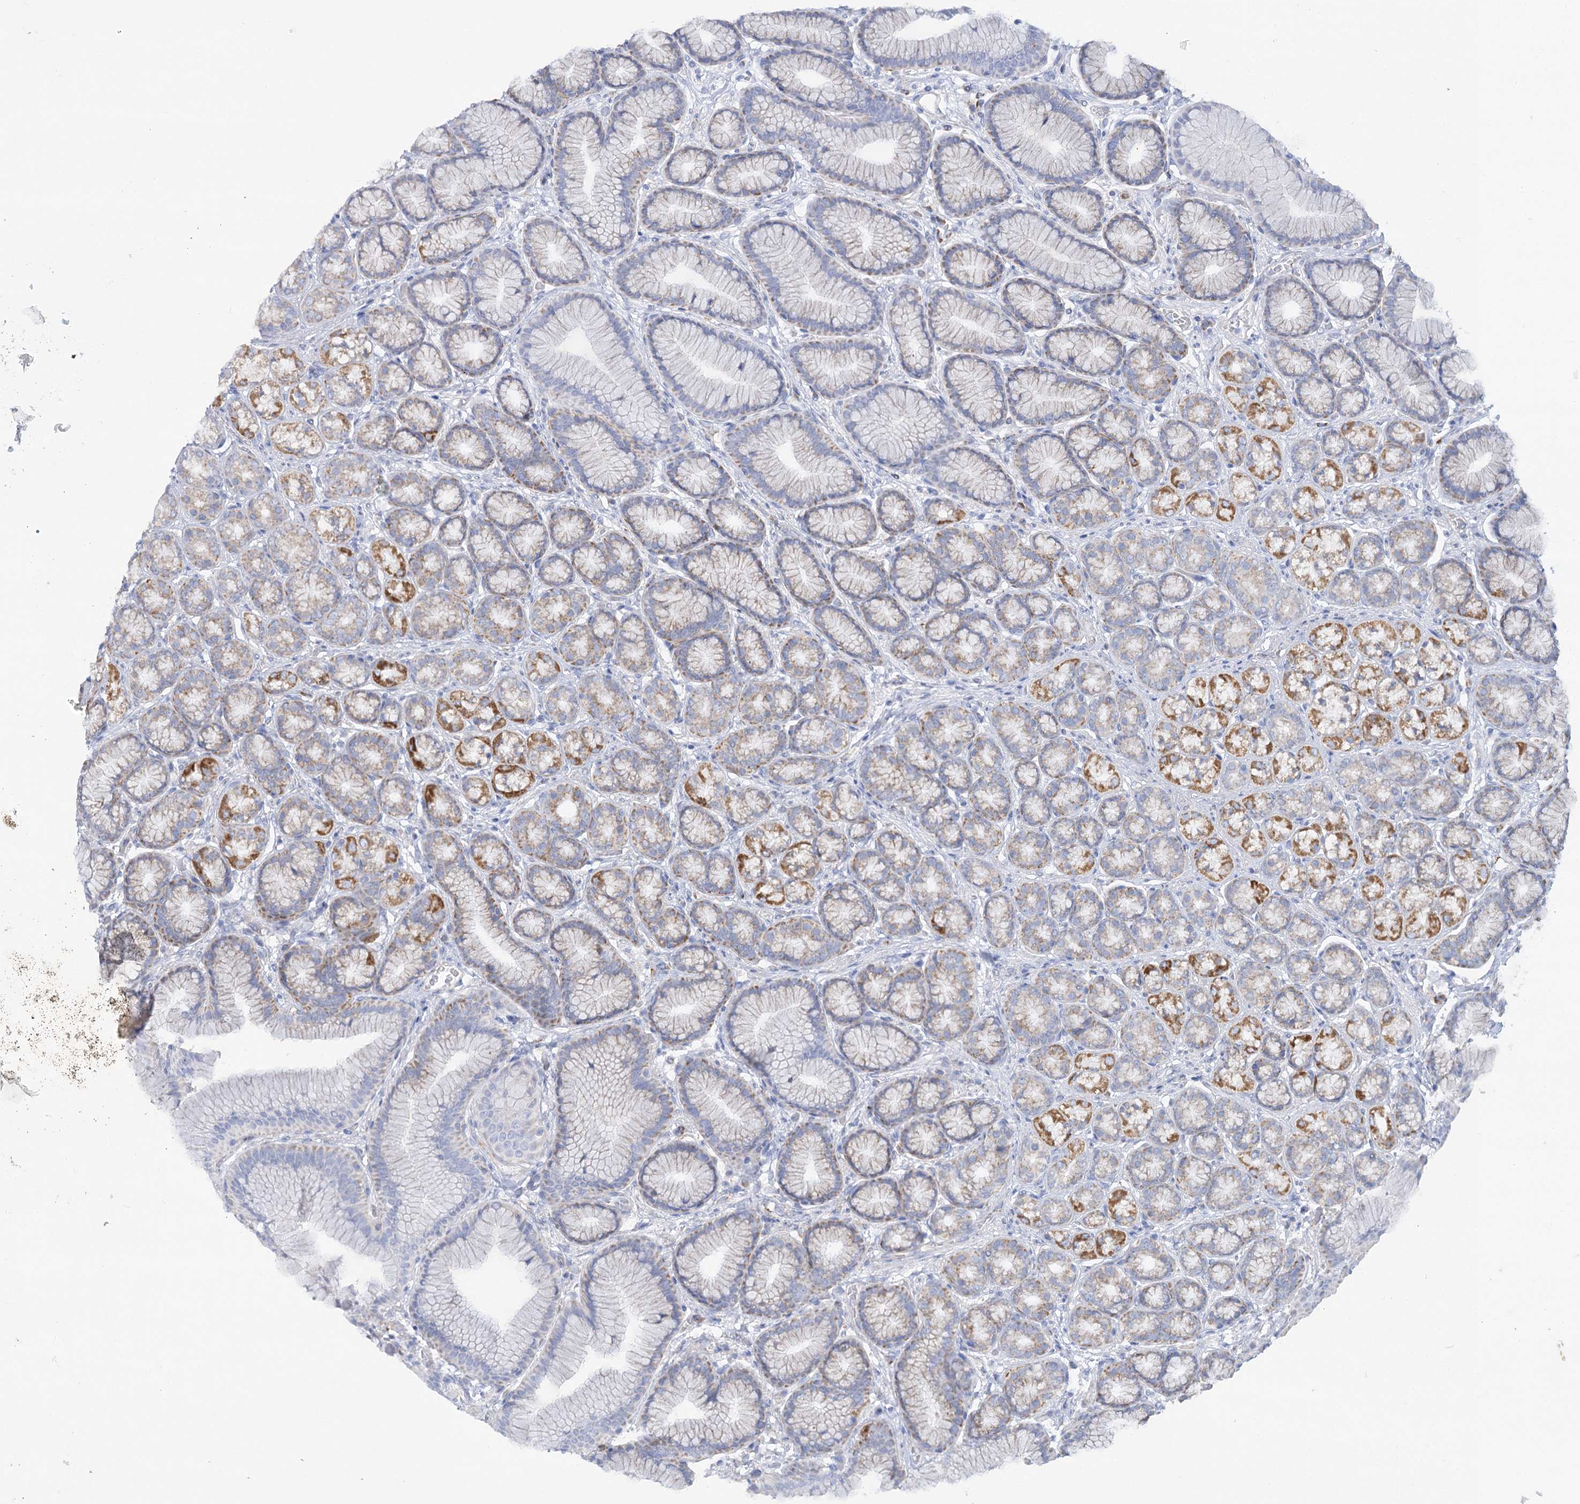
{"staining": {"intensity": "strong", "quantity": "25%-75%", "location": "cytoplasmic/membranous"}, "tissue": "stomach", "cell_type": "Glandular cells", "image_type": "normal", "snomed": [{"axis": "morphology", "description": "Normal tissue, NOS"}, {"axis": "morphology", "description": "Adenocarcinoma, NOS"}, {"axis": "morphology", "description": "Adenocarcinoma, High grade"}, {"axis": "topography", "description": "Stomach, upper"}, {"axis": "topography", "description": "Stomach"}], "caption": "The immunohistochemical stain shows strong cytoplasmic/membranous staining in glandular cells of benign stomach.", "gene": "DHTKD1", "patient": {"sex": "female", "age": 65}}